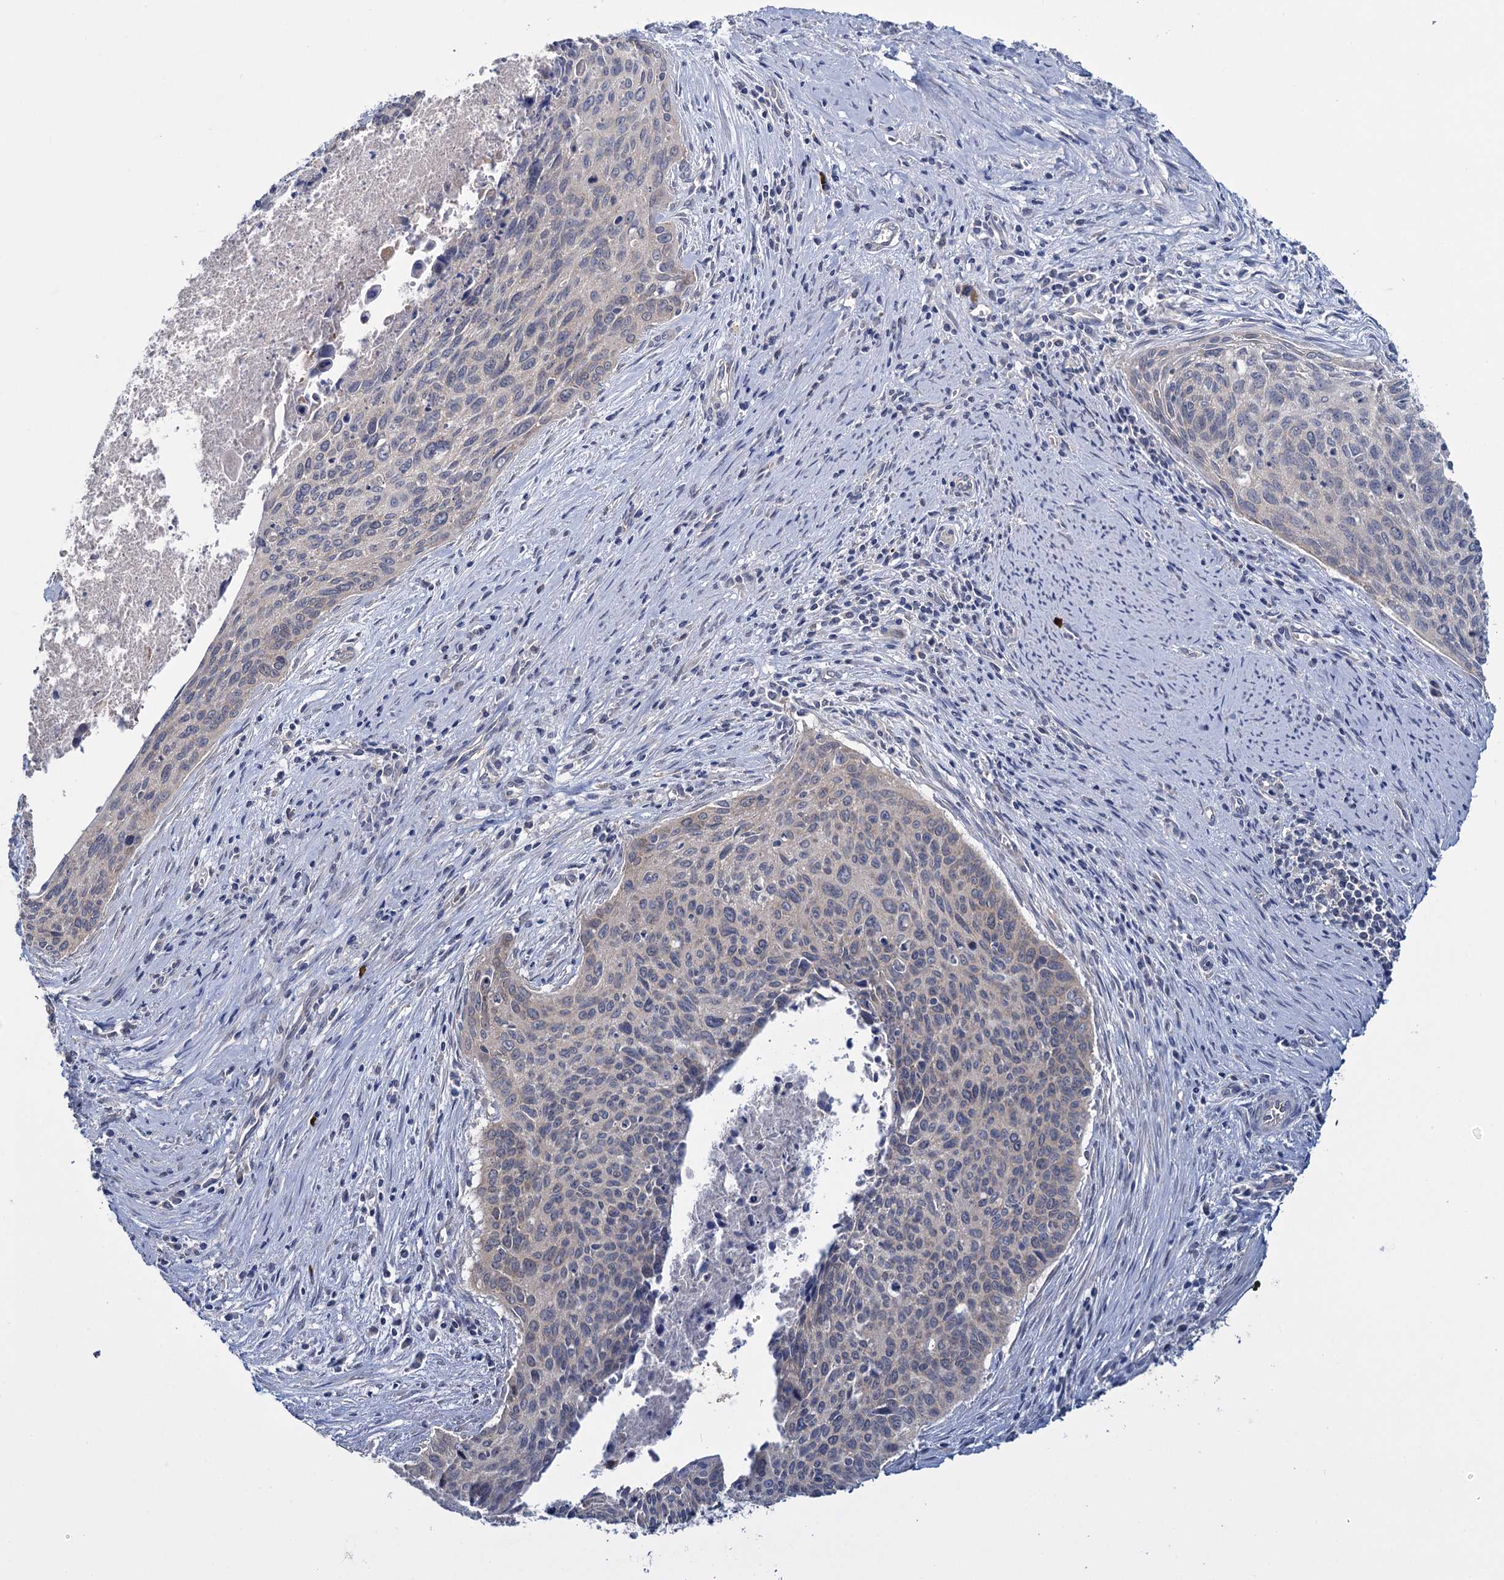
{"staining": {"intensity": "weak", "quantity": "25%-75%", "location": "cytoplasmic/membranous"}, "tissue": "cervical cancer", "cell_type": "Tumor cells", "image_type": "cancer", "snomed": [{"axis": "morphology", "description": "Squamous cell carcinoma, NOS"}, {"axis": "topography", "description": "Cervix"}], "caption": "Protein staining reveals weak cytoplasmic/membranous staining in approximately 25%-75% of tumor cells in cervical cancer (squamous cell carcinoma).", "gene": "GSTM2", "patient": {"sex": "female", "age": 55}}